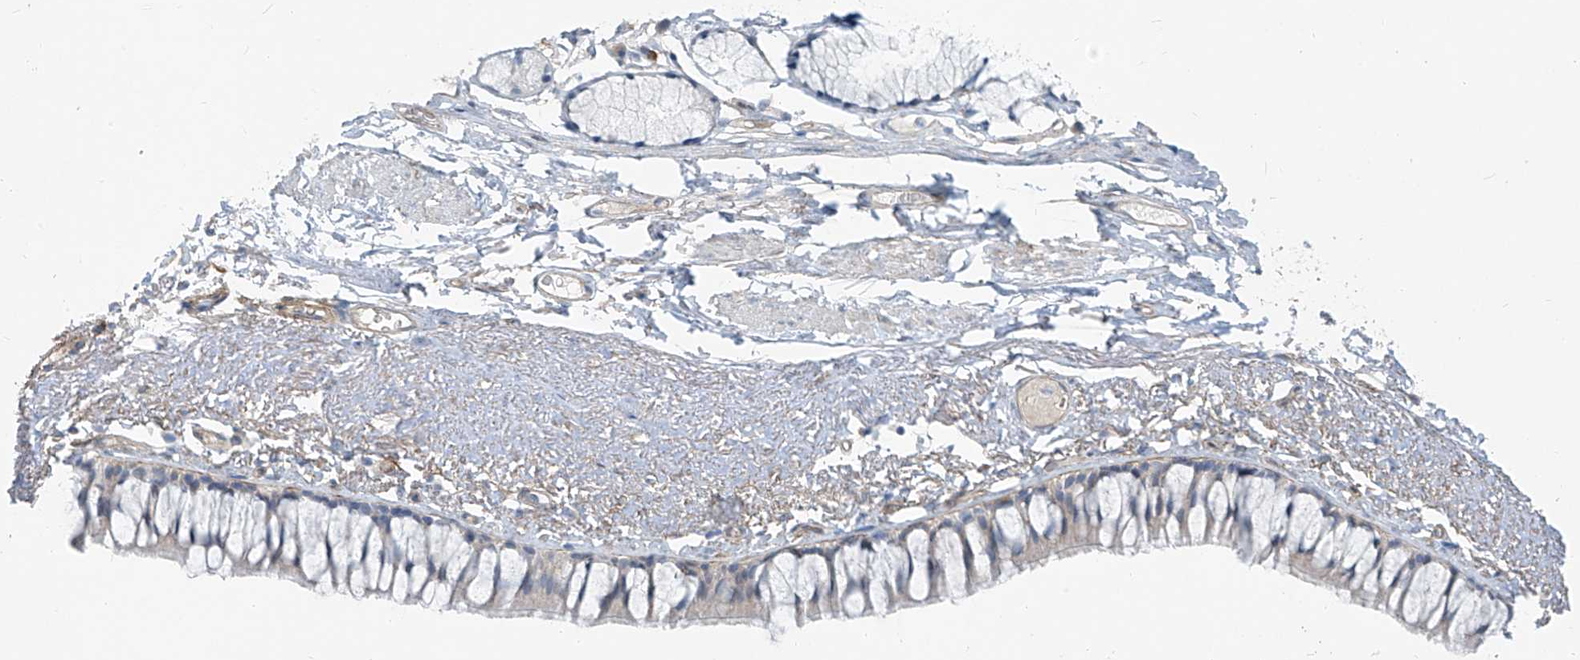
{"staining": {"intensity": "negative", "quantity": "none", "location": "none"}, "tissue": "bronchus", "cell_type": "Respiratory epithelial cells", "image_type": "normal", "snomed": [{"axis": "morphology", "description": "Normal tissue, NOS"}, {"axis": "topography", "description": "Cartilage tissue"}, {"axis": "topography", "description": "Bronchus"}], "caption": "The histopathology image displays no significant staining in respiratory epithelial cells of bronchus. (Immunohistochemistry, brightfield microscopy, high magnification).", "gene": "TNS2", "patient": {"sex": "female", "age": 73}}